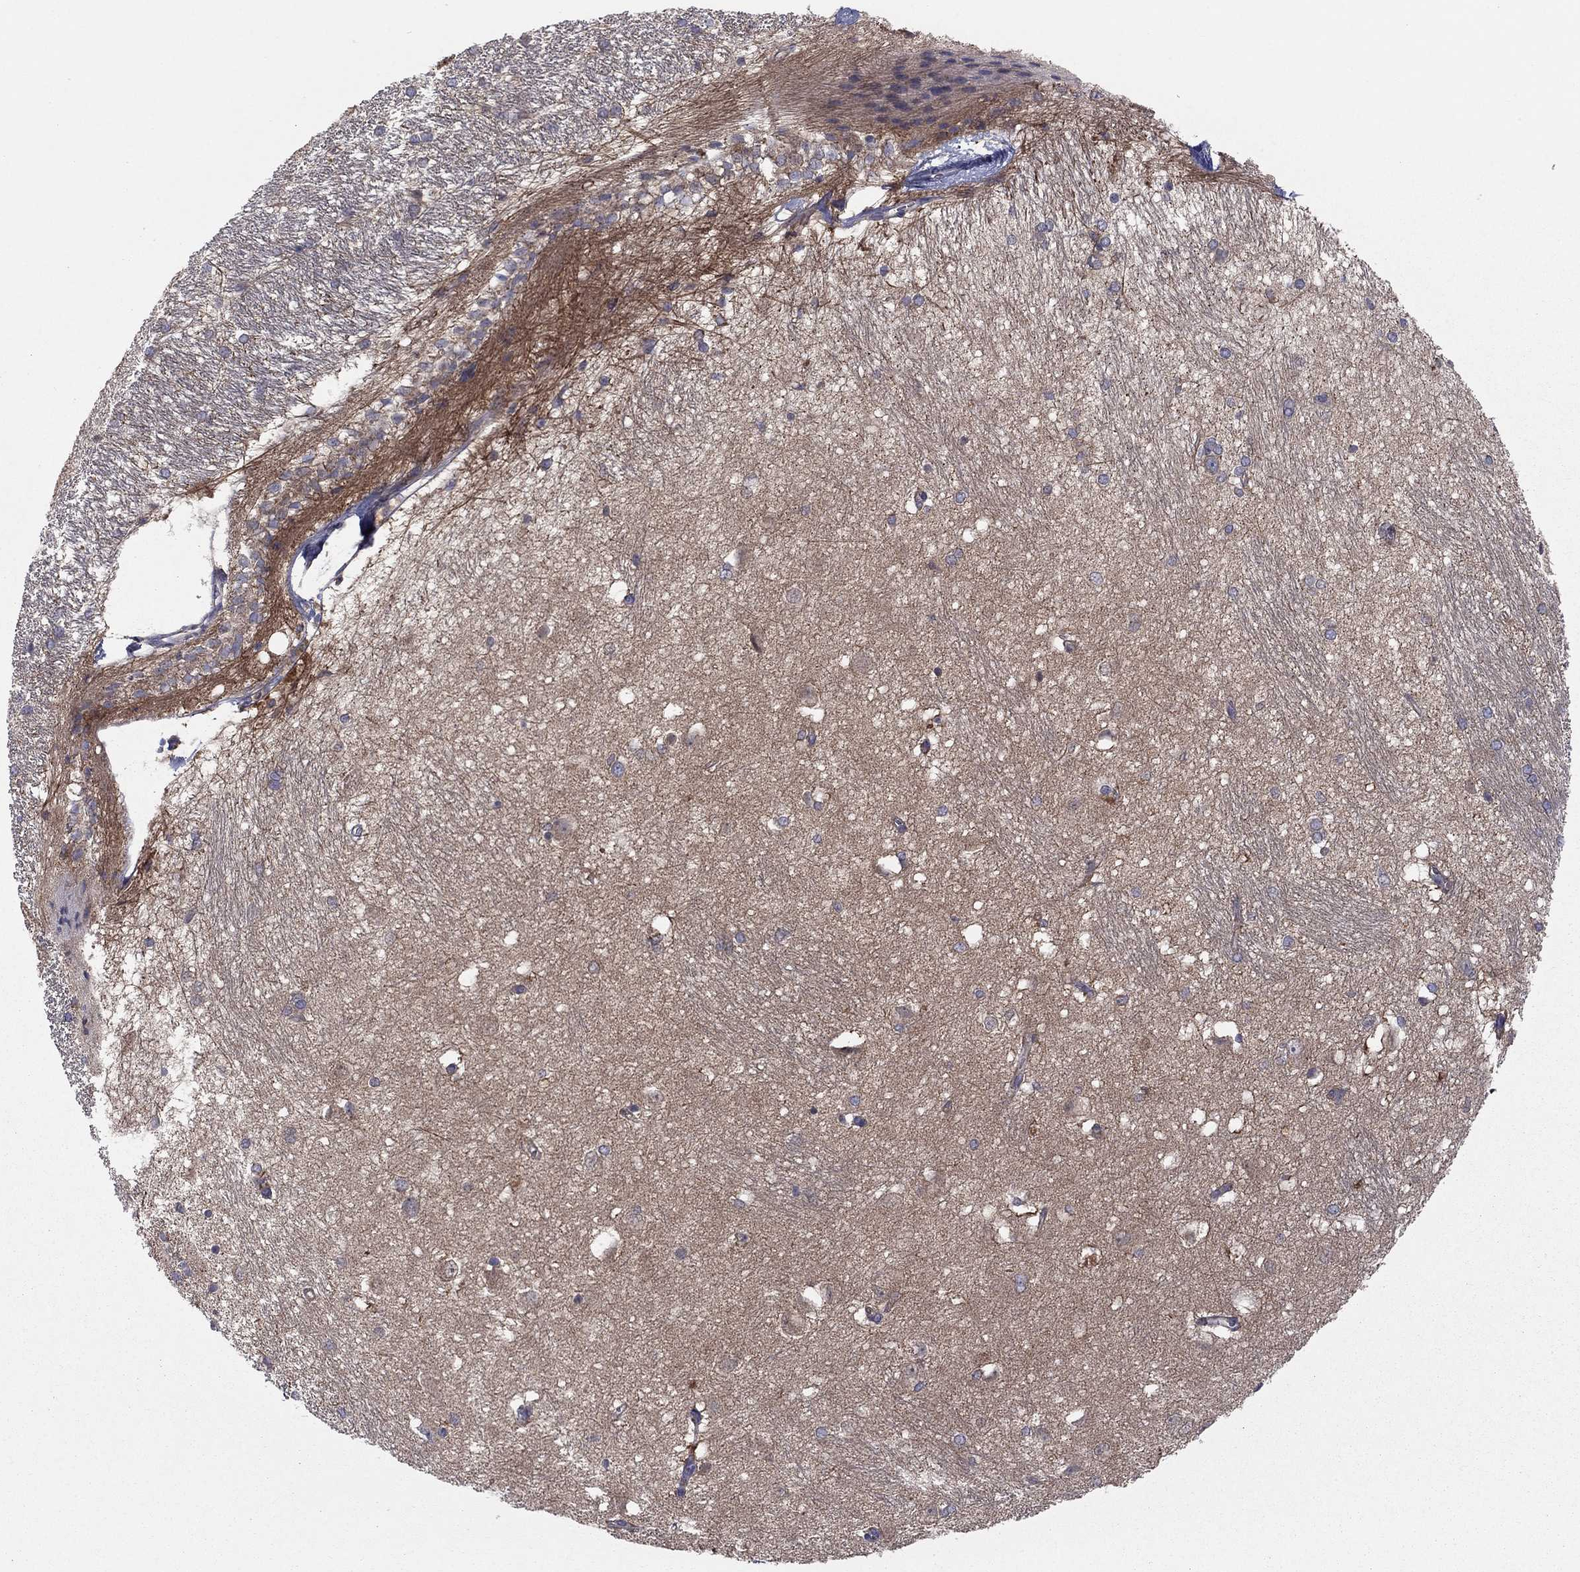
{"staining": {"intensity": "negative", "quantity": "none", "location": "none"}, "tissue": "hippocampus", "cell_type": "Glial cells", "image_type": "normal", "snomed": [{"axis": "morphology", "description": "Normal tissue, NOS"}, {"axis": "topography", "description": "Cerebral cortex"}, {"axis": "topography", "description": "Hippocampus"}], "caption": "This is a histopathology image of immunohistochemistry (IHC) staining of unremarkable hippocampus, which shows no expression in glial cells.", "gene": "RNF123", "patient": {"sex": "female", "age": 19}}